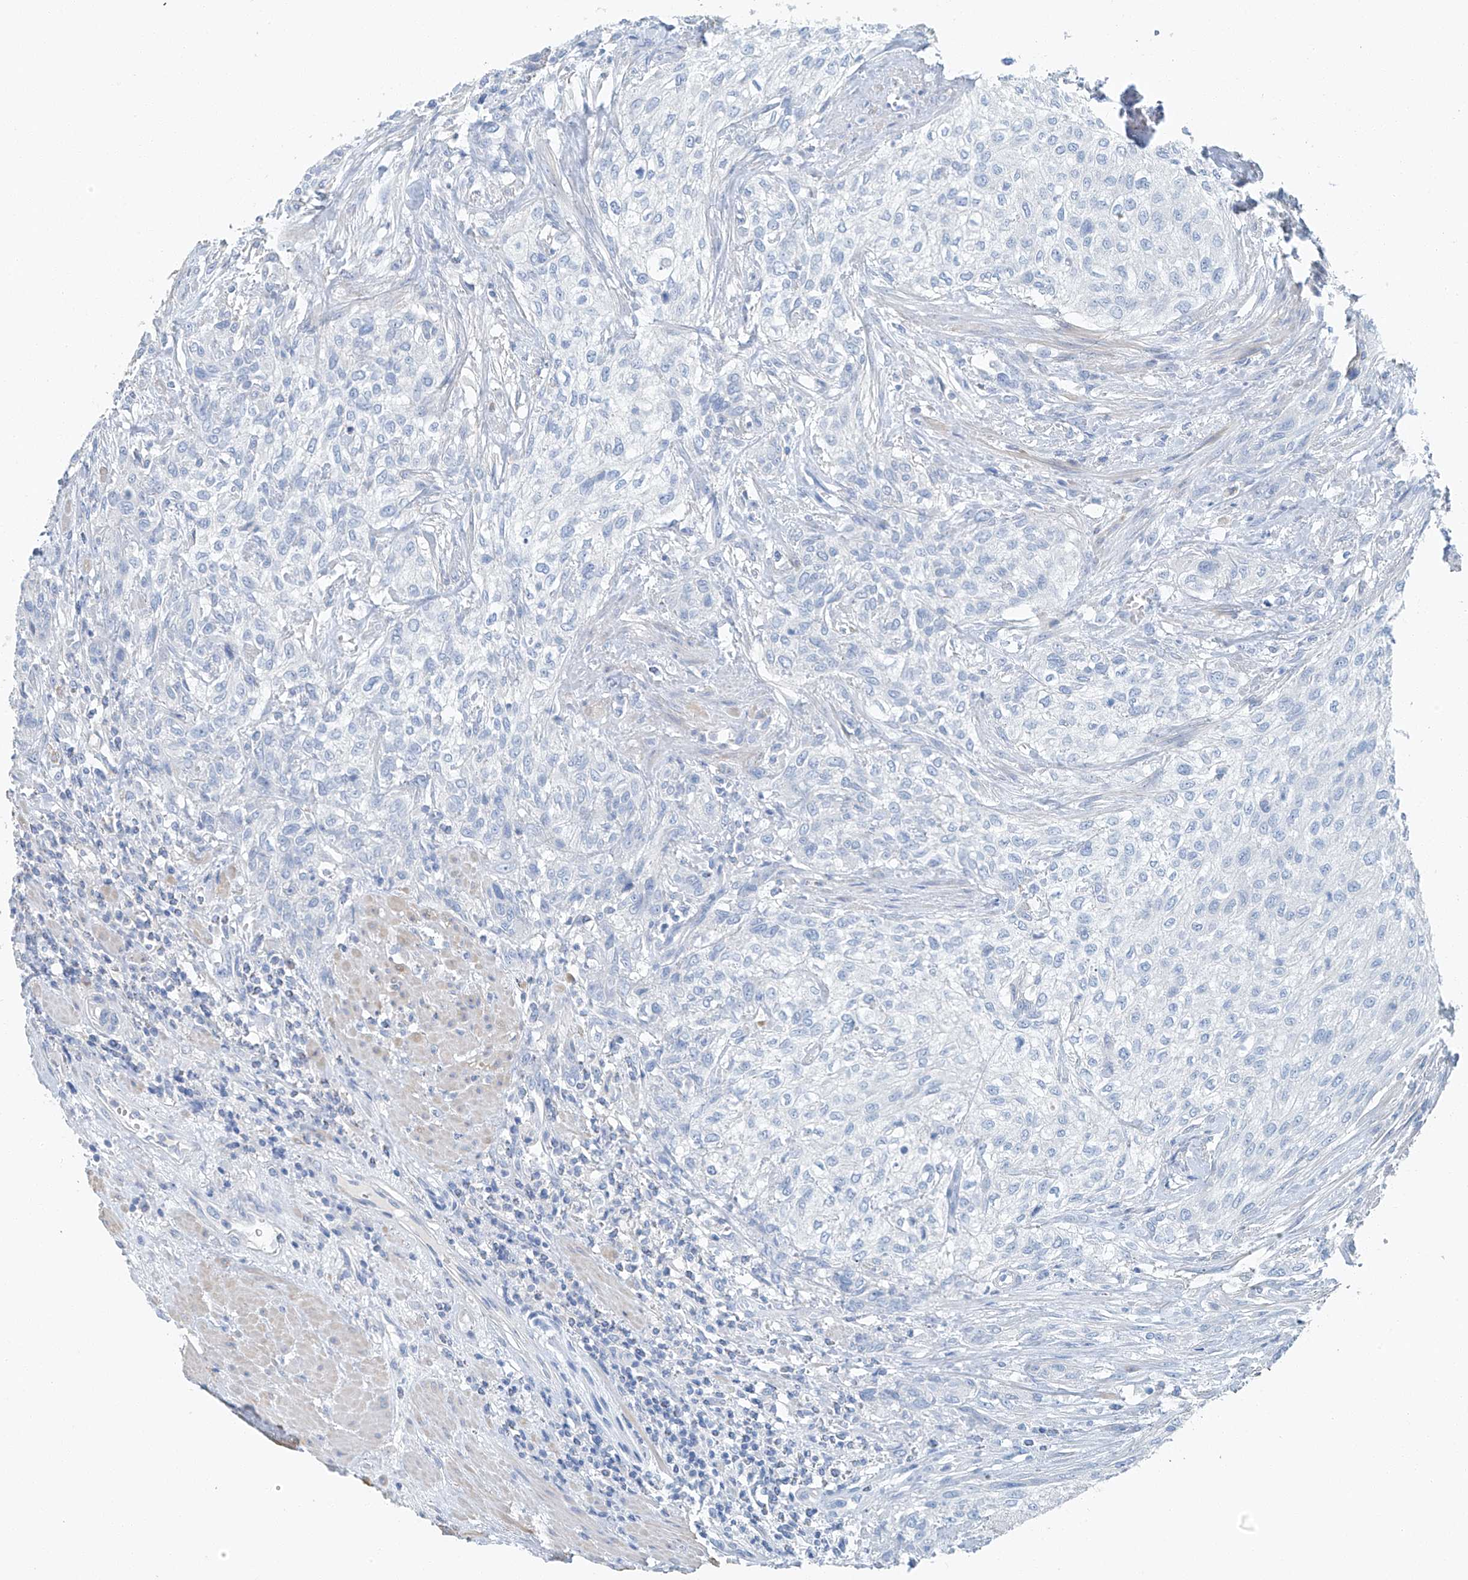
{"staining": {"intensity": "negative", "quantity": "none", "location": "none"}, "tissue": "urothelial cancer", "cell_type": "Tumor cells", "image_type": "cancer", "snomed": [{"axis": "morphology", "description": "Urothelial carcinoma, High grade"}, {"axis": "topography", "description": "Urinary bladder"}], "caption": "High magnification brightfield microscopy of urothelial cancer stained with DAB (brown) and counterstained with hematoxylin (blue): tumor cells show no significant expression. The staining was performed using DAB (3,3'-diaminobenzidine) to visualize the protein expression in brown, while the nuclei were stained in blue with hematoxylin (Magnification: 20x).", "gene": "C1orf87", "patient": {"sex": "male", "age": 35}}